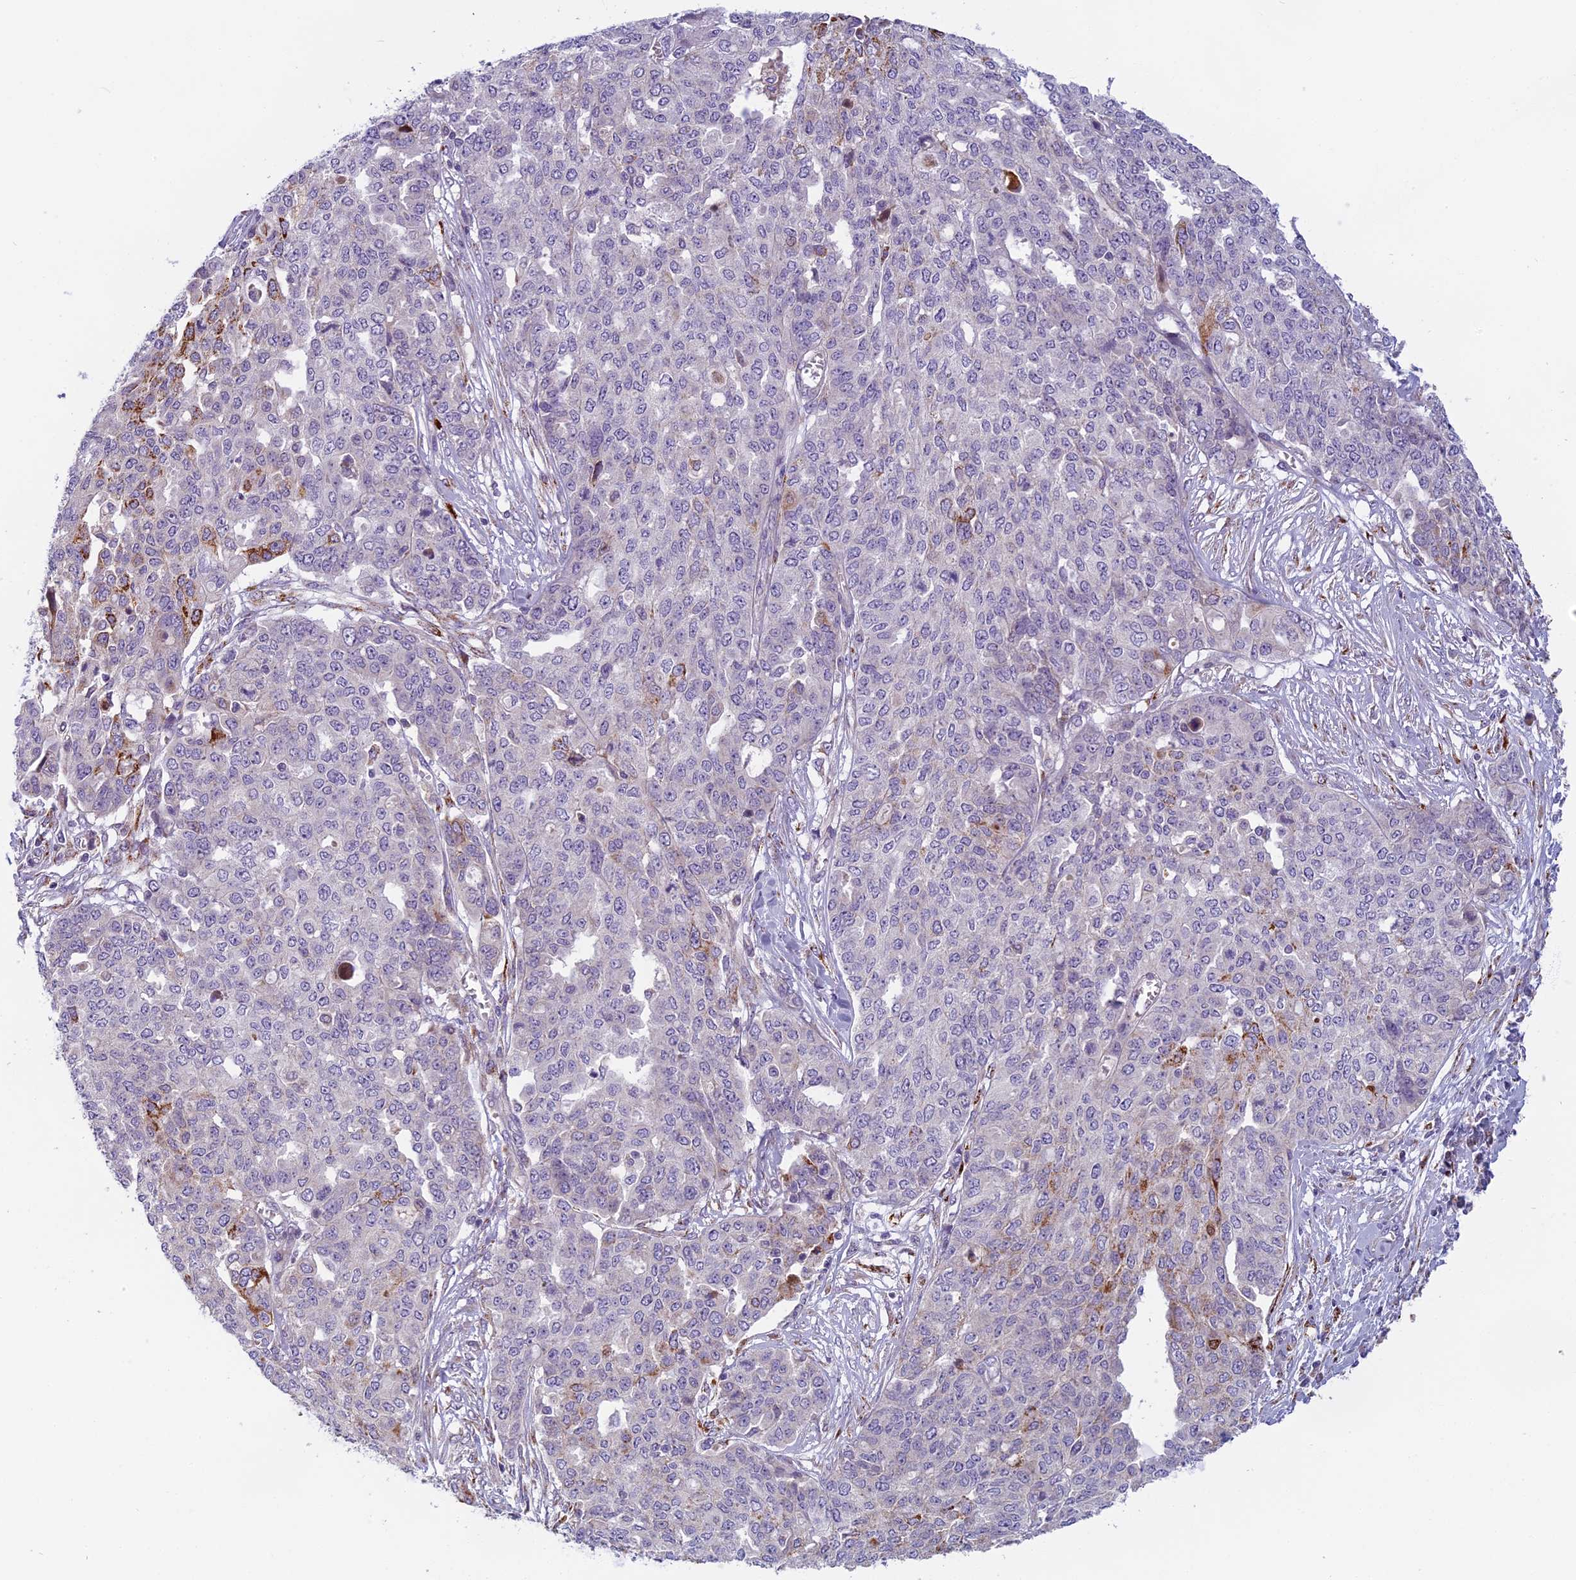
{"staining": {"intensity": "moderate", "quantity": "<25%", "location": "cytoplasmic/membranous"}, "tissue": "ovarian cancer", "cell_type": "Tumor cells", "image_type": "cancer", "snomed": [{"axis": "morphology", "description": "Cystadenocarcinoma, serous, NOS"}, {"axis": "topography", "description": "Soft tissue"}, {"axis": "topography", "description": "Ovary"}], "caption": "A low amount of moderate cytoplasmic/membranous positivity is seen in about <25% of tumor cells in ovarian cancer tissue.", "gene": "SEMA7A", "patient": {"sex": "female", "age": 57}}